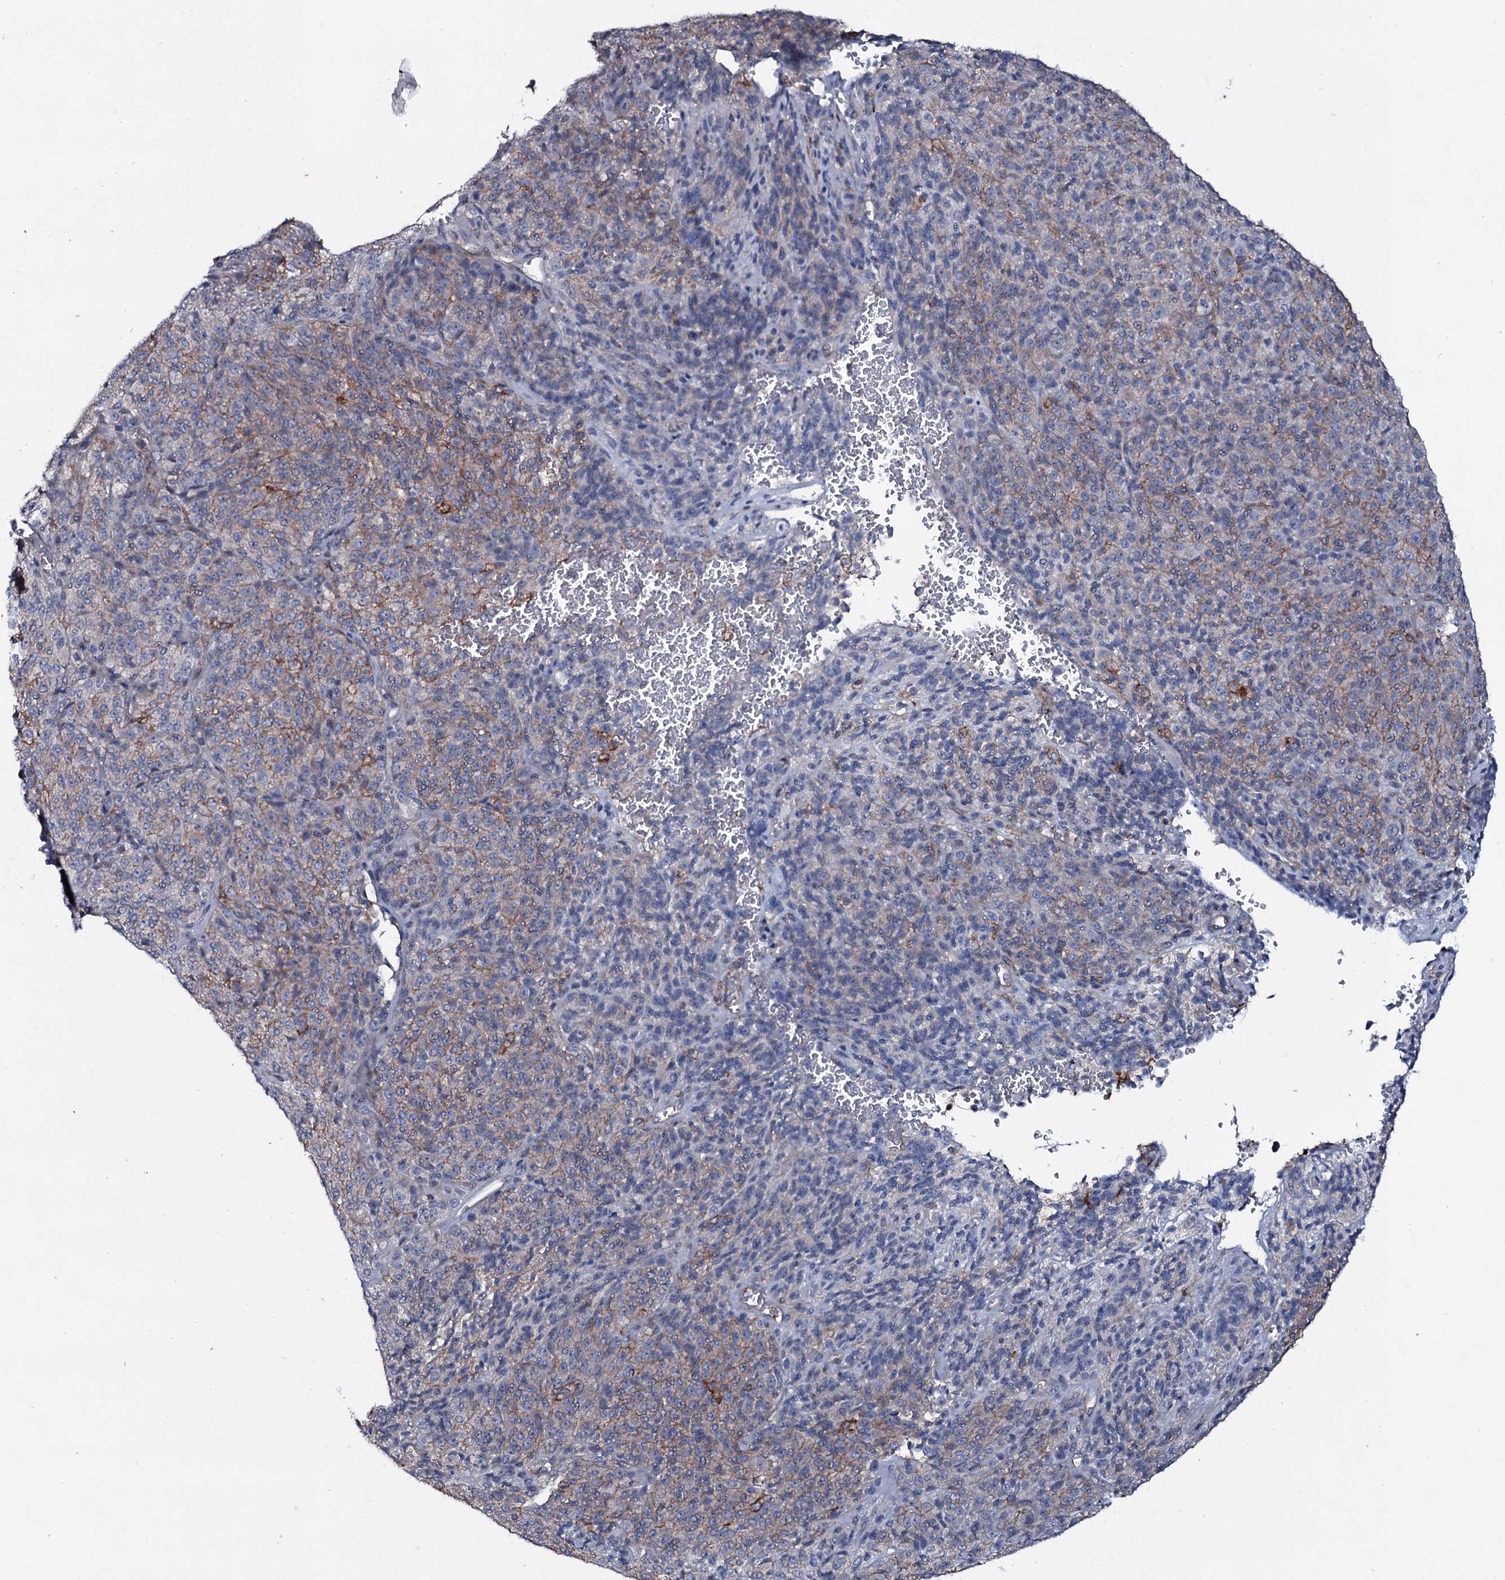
{"staining": {"intensity": "weak", "quantity": "<25%", "location": "cytoplasmic/membranous"}, "tissue": "melanoma", "cell_type": "Tumor cells", "image_type": "cancer", "snomed": [{"axis": "morphology", "description": "Malignant melanoma, Metastatic site"}, {"axis": "topography", "description": "Brain"}], "caption": "IHC micrograph of malignant melanoma (metastatic site) stained for a protein (brown), which shows no positivity in tumor cells. (Stains: DAB (3,3'-diaminobenzidine) immunohistochemistry (IHC) with hematoxylin counter stain, Microscopy: brightfield microscopy at high magnification).", "gene": "SNAP23", "patient": {"sex": "female", "age": 56}}